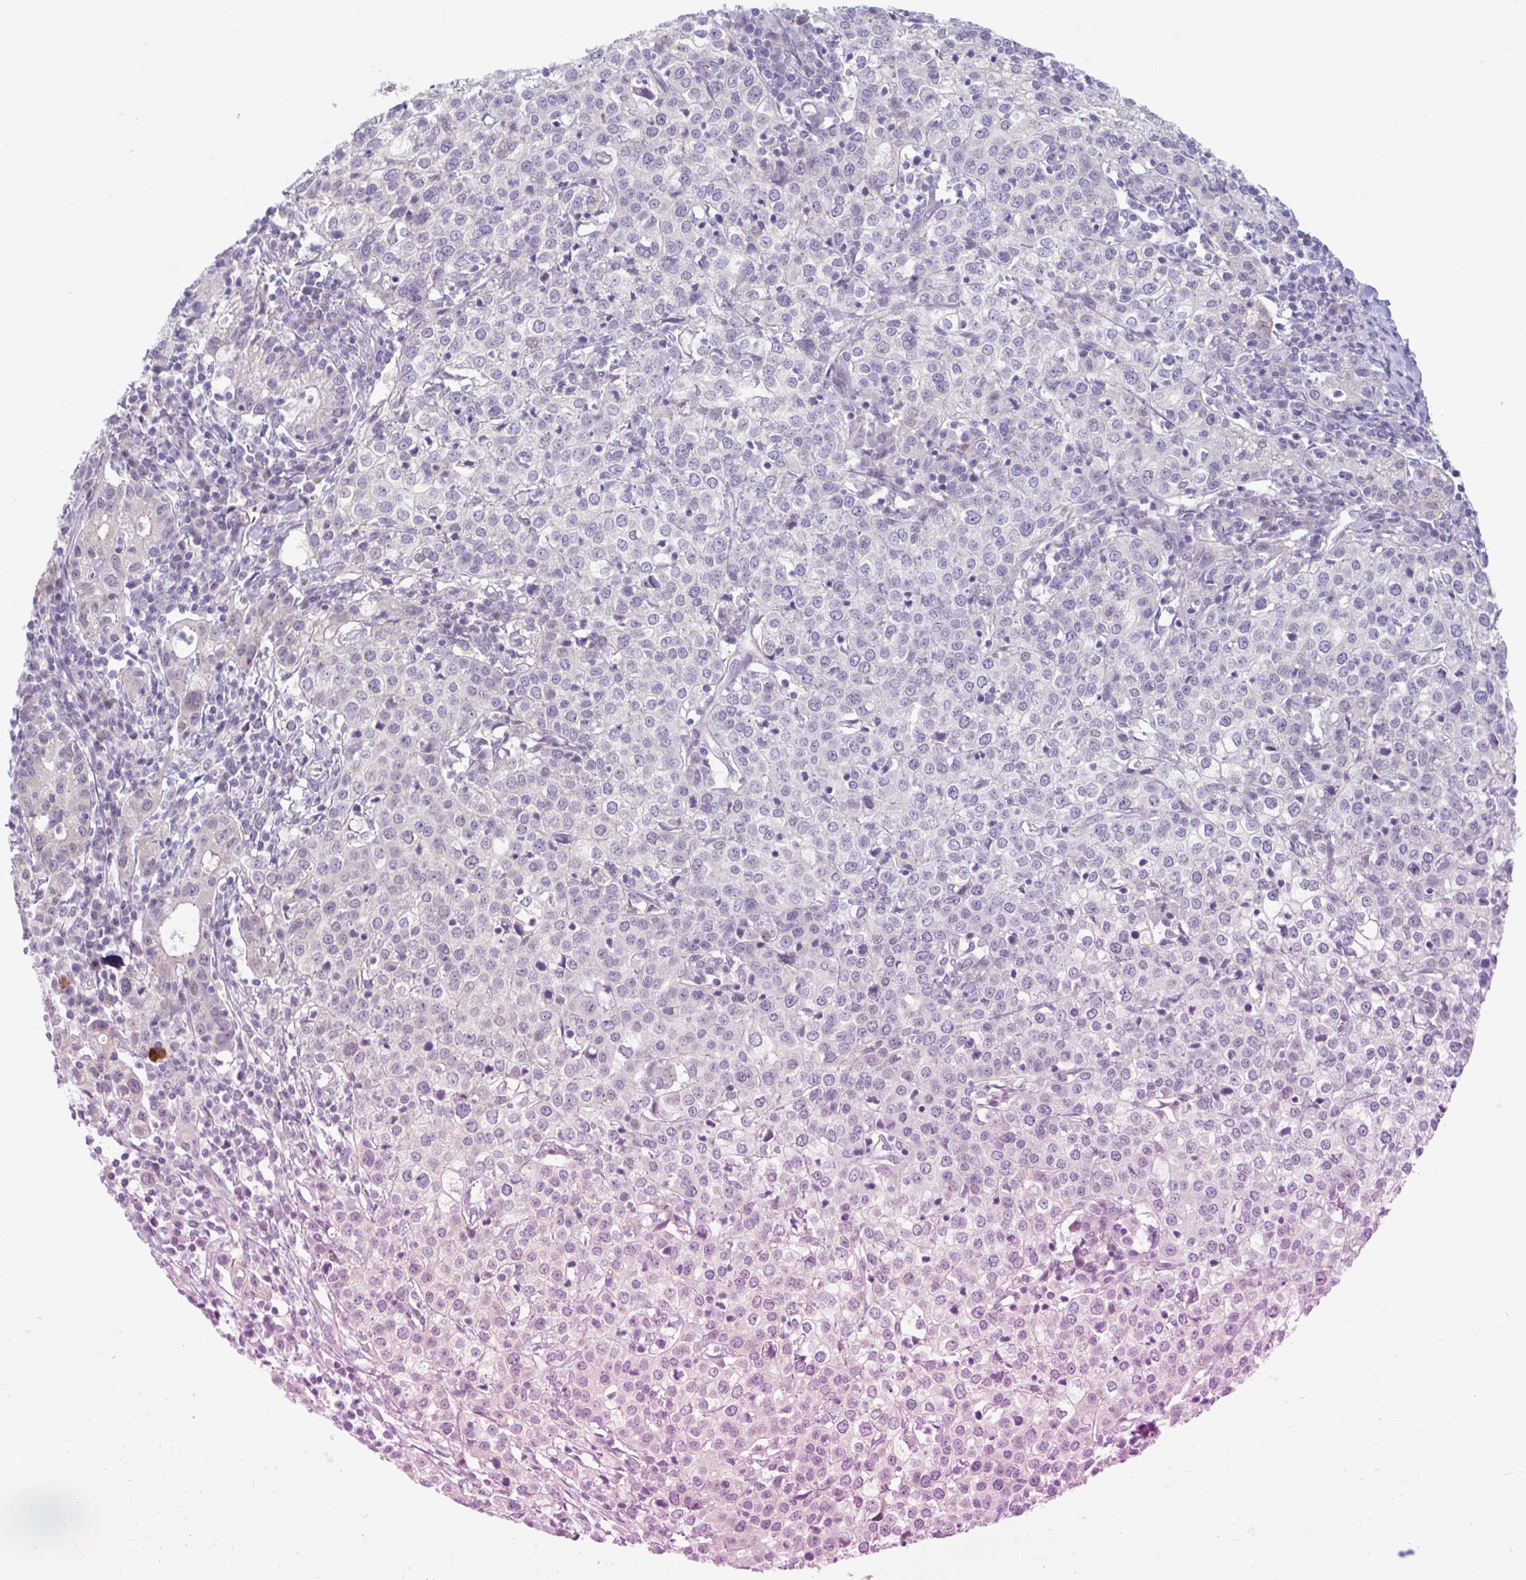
{"staining": {"intensity": "weak", "quantity": "25%-75%", "location": "nuclear"}, "tissue": "cervical cancer", "cell_type": "Tumor cells", "image_type": "cancer", "snomed": [{"axis": "morphology", "description": "Normal tissue, NOS"}, {"axis": "morphology", "description": "Adenocarcinoma, NOS"}, {"axis": "topography", "description": "Cervix"}], "caption": "This image displays cervical cancer (adenocarcinoma) stained with immunohistochemistry to label a protein in brown. The nuclear of tumor cells show weak positivity for the protein. Nuclei are counter-stained blue.", "gene": "FAM153A", "patient": {"sex": "female", "age": 44}}